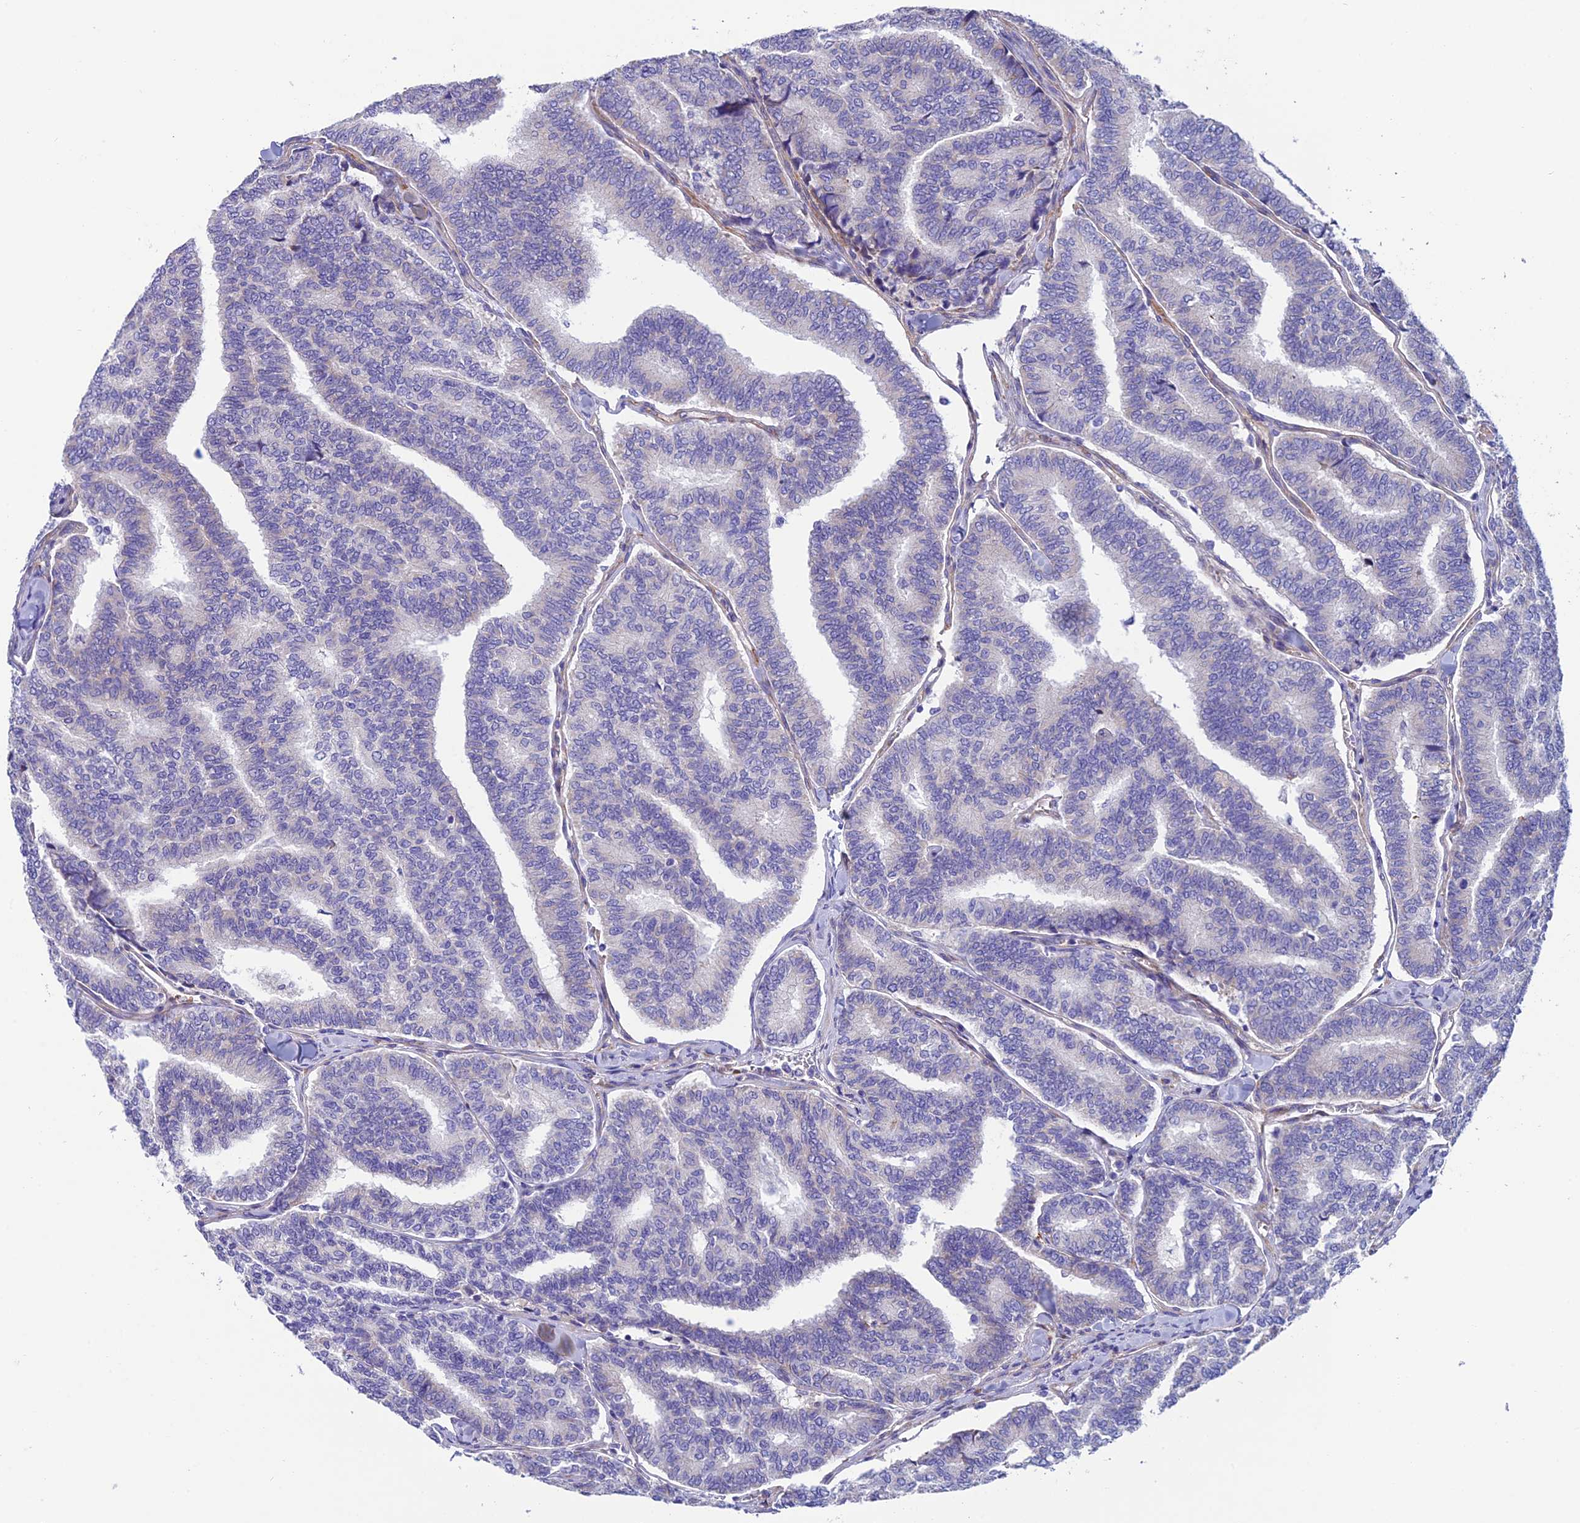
{"staining": {"intensity": "negative", "quantity": "none", "location": "none"}, "tissue": "thyroid cancer", "cell_type": "Tumor cells", "image_type": "cancer", "snomed": [{"axis": "morphology", "description": "Papillary adenocarcinoma, NOS"}, {"axis": "topography", "description": "Thyroid gland"}], "caption": "This is a photomicrograph of immunohistochemistry (IHC) staining of thyroid cancer, which shows no staining in tumor cells. (Stains: DAB (3,3'-diaminobenzidine) immunohistochemistry with hematoxylin counter stain, Microscopy: brightfield microscopy at high magnification).", "gene": "MACIR", "patient": {"sex": "female", "age": 35}}